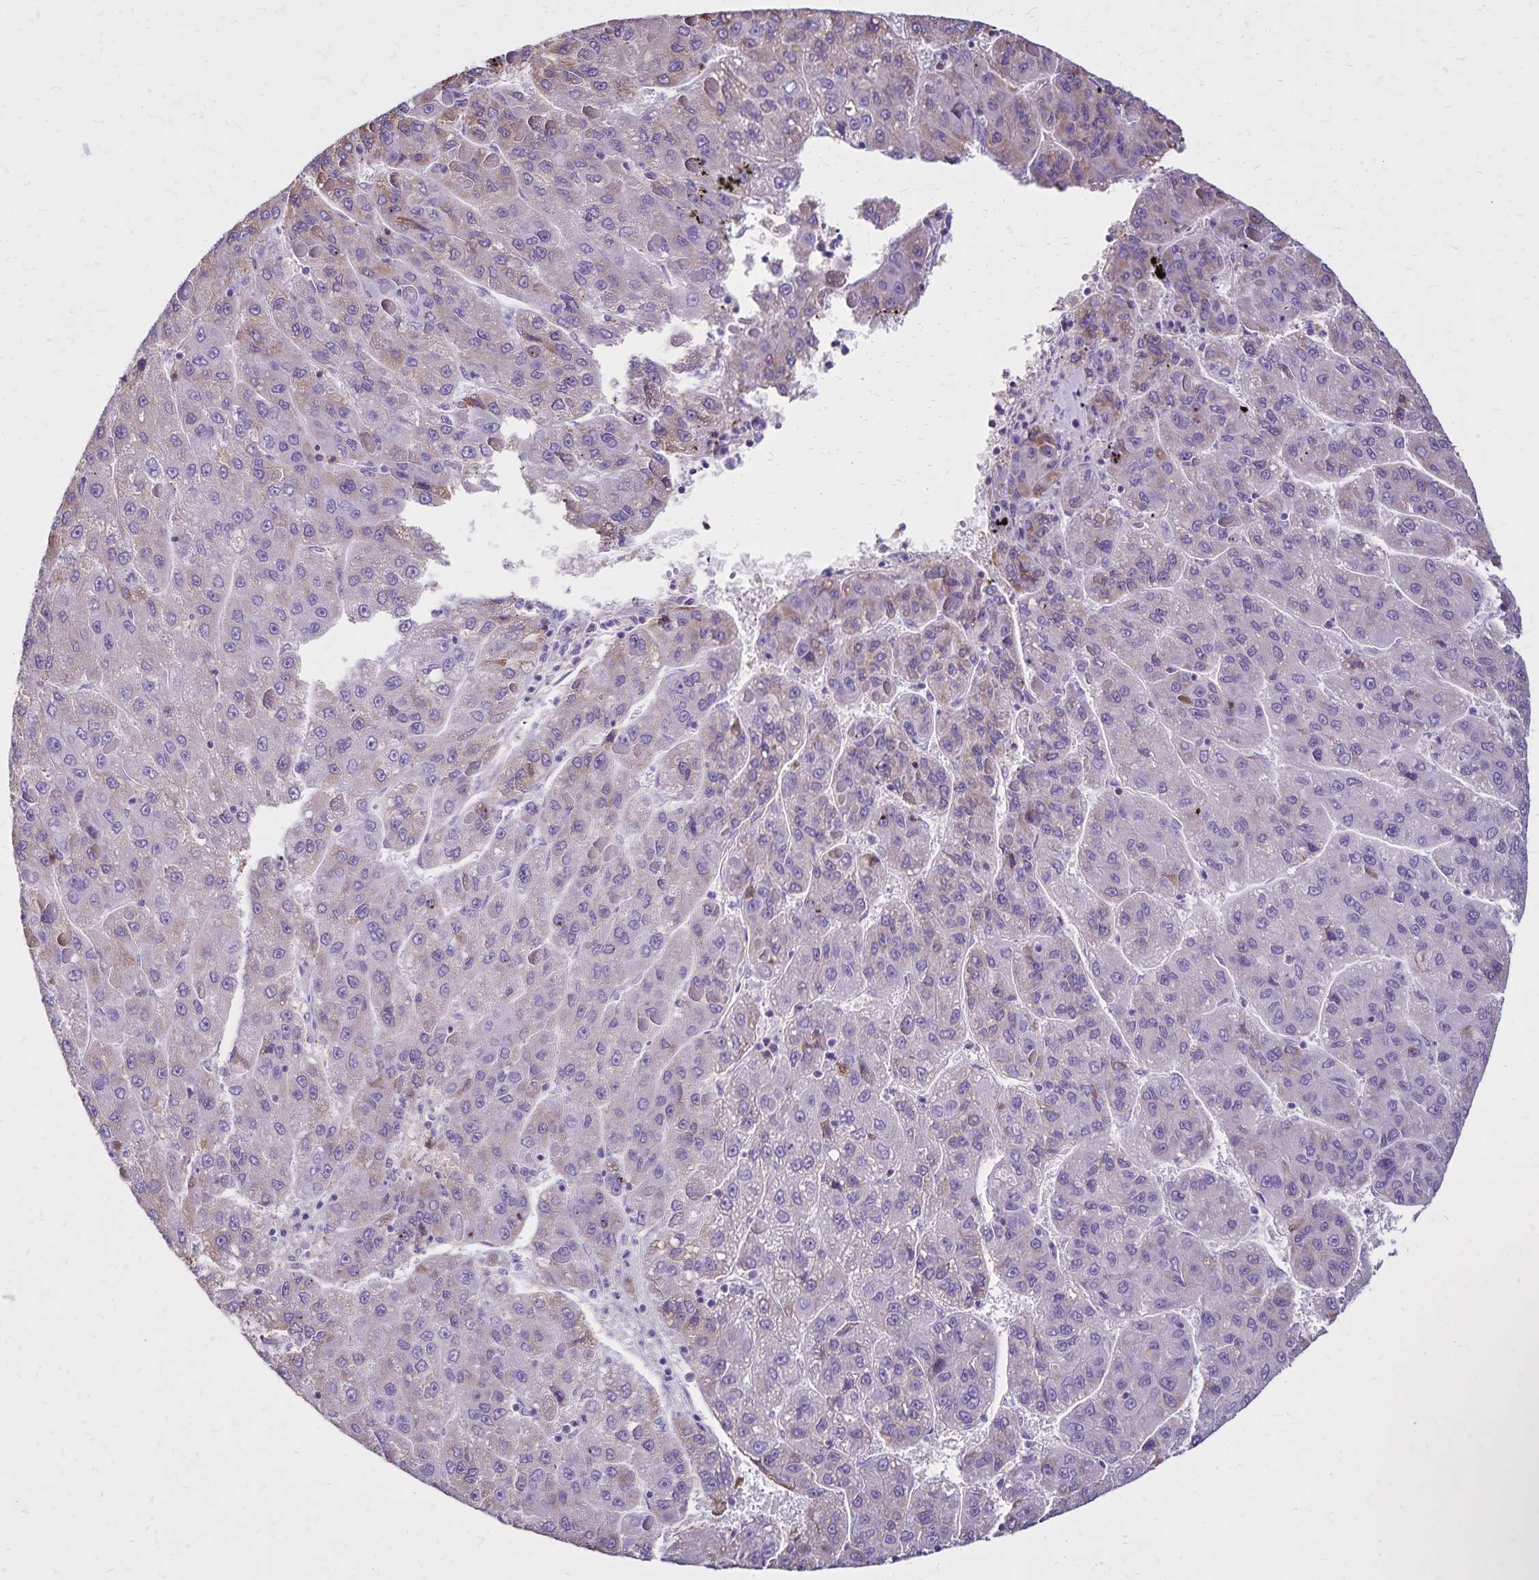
{"staining": {"intensity": "negative", "quantity": "none", "location": "none"}, "tissue": "liver cancer", "cell_type": "Tumor cells", "image_type": "cancer", "snomed": [{"axis": "morphology", "description": "Carcinoma, Hepatocellular, NOS"}, {"axis": "topography", "description": "Liver"}], "caption": "A micrograph of human liver hepatocellular carcinoma is negative for staining in tumor cells. The staining was performed using DAB to visualize the protein expression in brown, while the nuclei were stained in blue with hematoxylin (Magnification: 20x).", "gene": "CD27", "patient": {"sex": "female", "age": 82}}